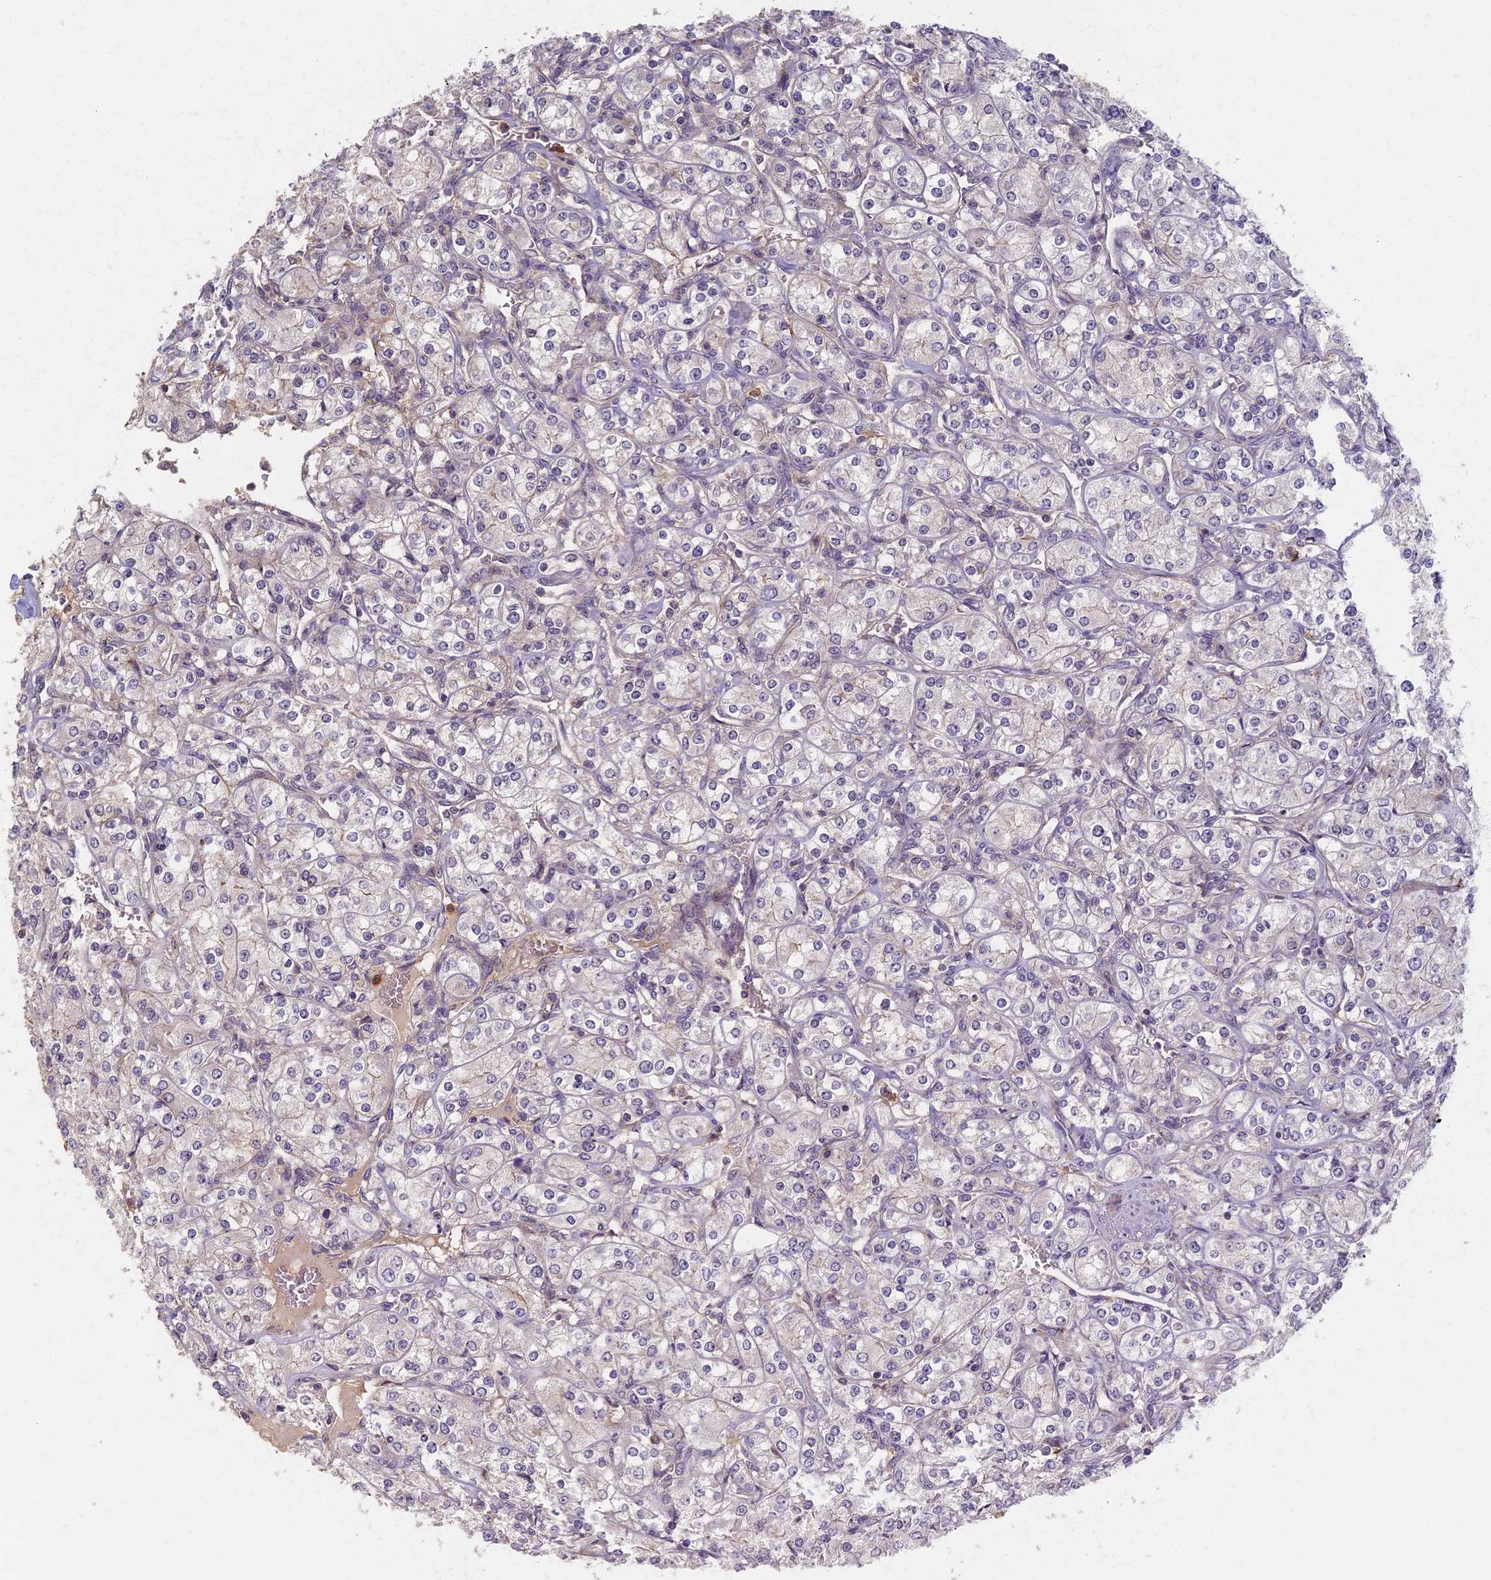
{"staining": {"intensity": "negative", "quantity": "none", "location": "none"}, "tissue": "renal cancer", "cell_type": "Tumor cells", "image_type": "cancer", "snomed": [{"axis": "morphology", "description": "Adenocarcinoma, NOS"}, {"axis": "topography", "description": "Kidney"}], "caption": "Immunohistochemistry (IHC) histopathology image of neoplastic tissue: human renal cancer (adenocarcinoma) stained with DAB (3,3'-diaminobenzidine) displays no significant protein expression in tumor cells.", "gene": "AP4E1", "patient": {"sex": "male", "age": 77}}